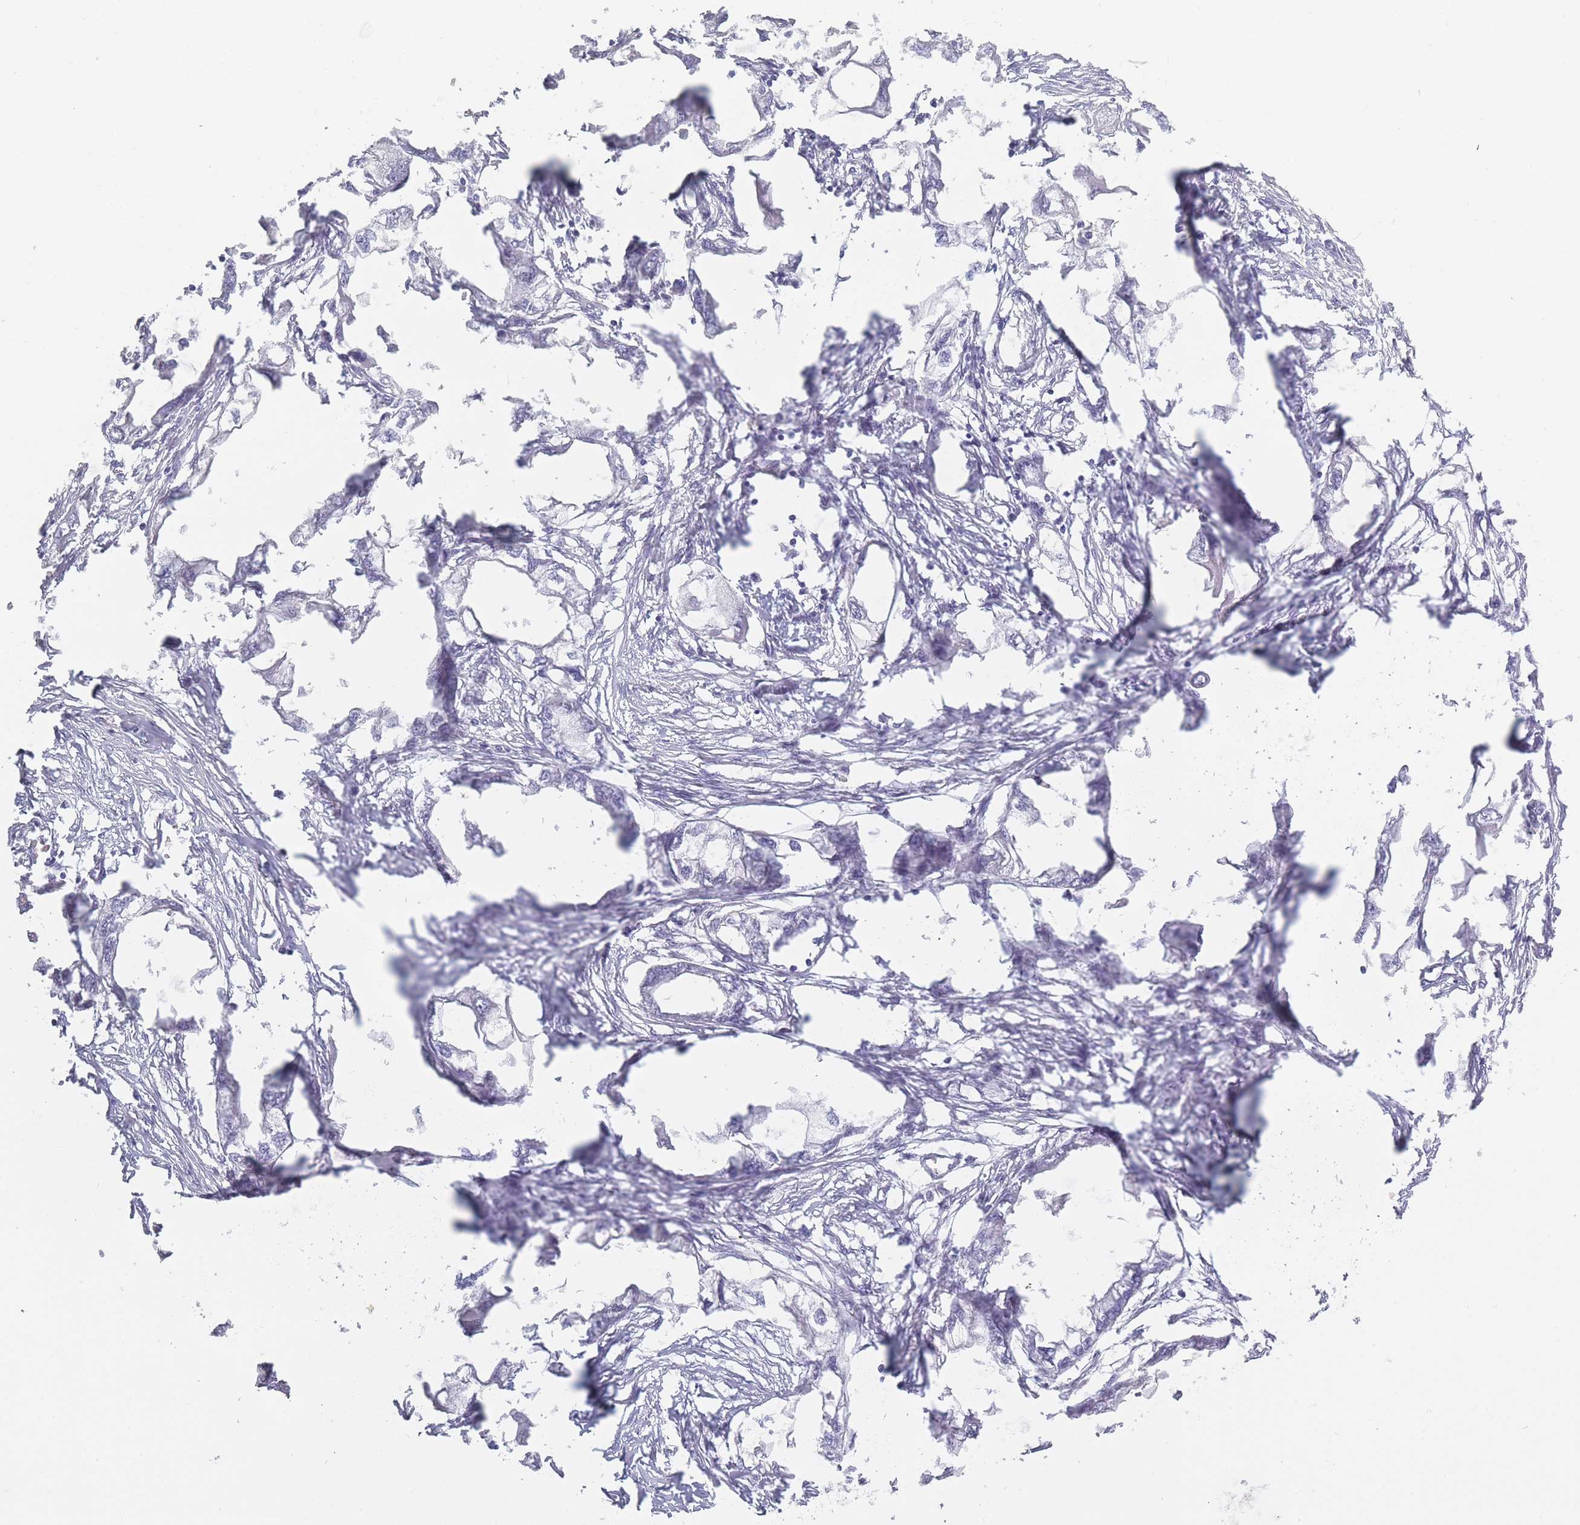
{"staining": {"intensity": "negative", "quantity": "none", "location": "none"}, "tissue": "endometrial cancer", "cell_type": "Tumor cells", "image_type": "cancer", "snomed": [{"axis": "morphology", "description": "Adenocarcinoma, NOS"}, {"axis": "morphology", "description": "Adenocarcinoma, metastatic, NOS"}, {"axis": "topography", "description": "Adipose tissue"}, {"axis": "topography", "description": "Endometrium"}], "caption": "Photomicrograph shows no protein staining in tumor cells of endometrial cancer (adenocarcinoma) tissue.", "gene": "ROS1", "patient": {"sex": "female", "age": 67}}